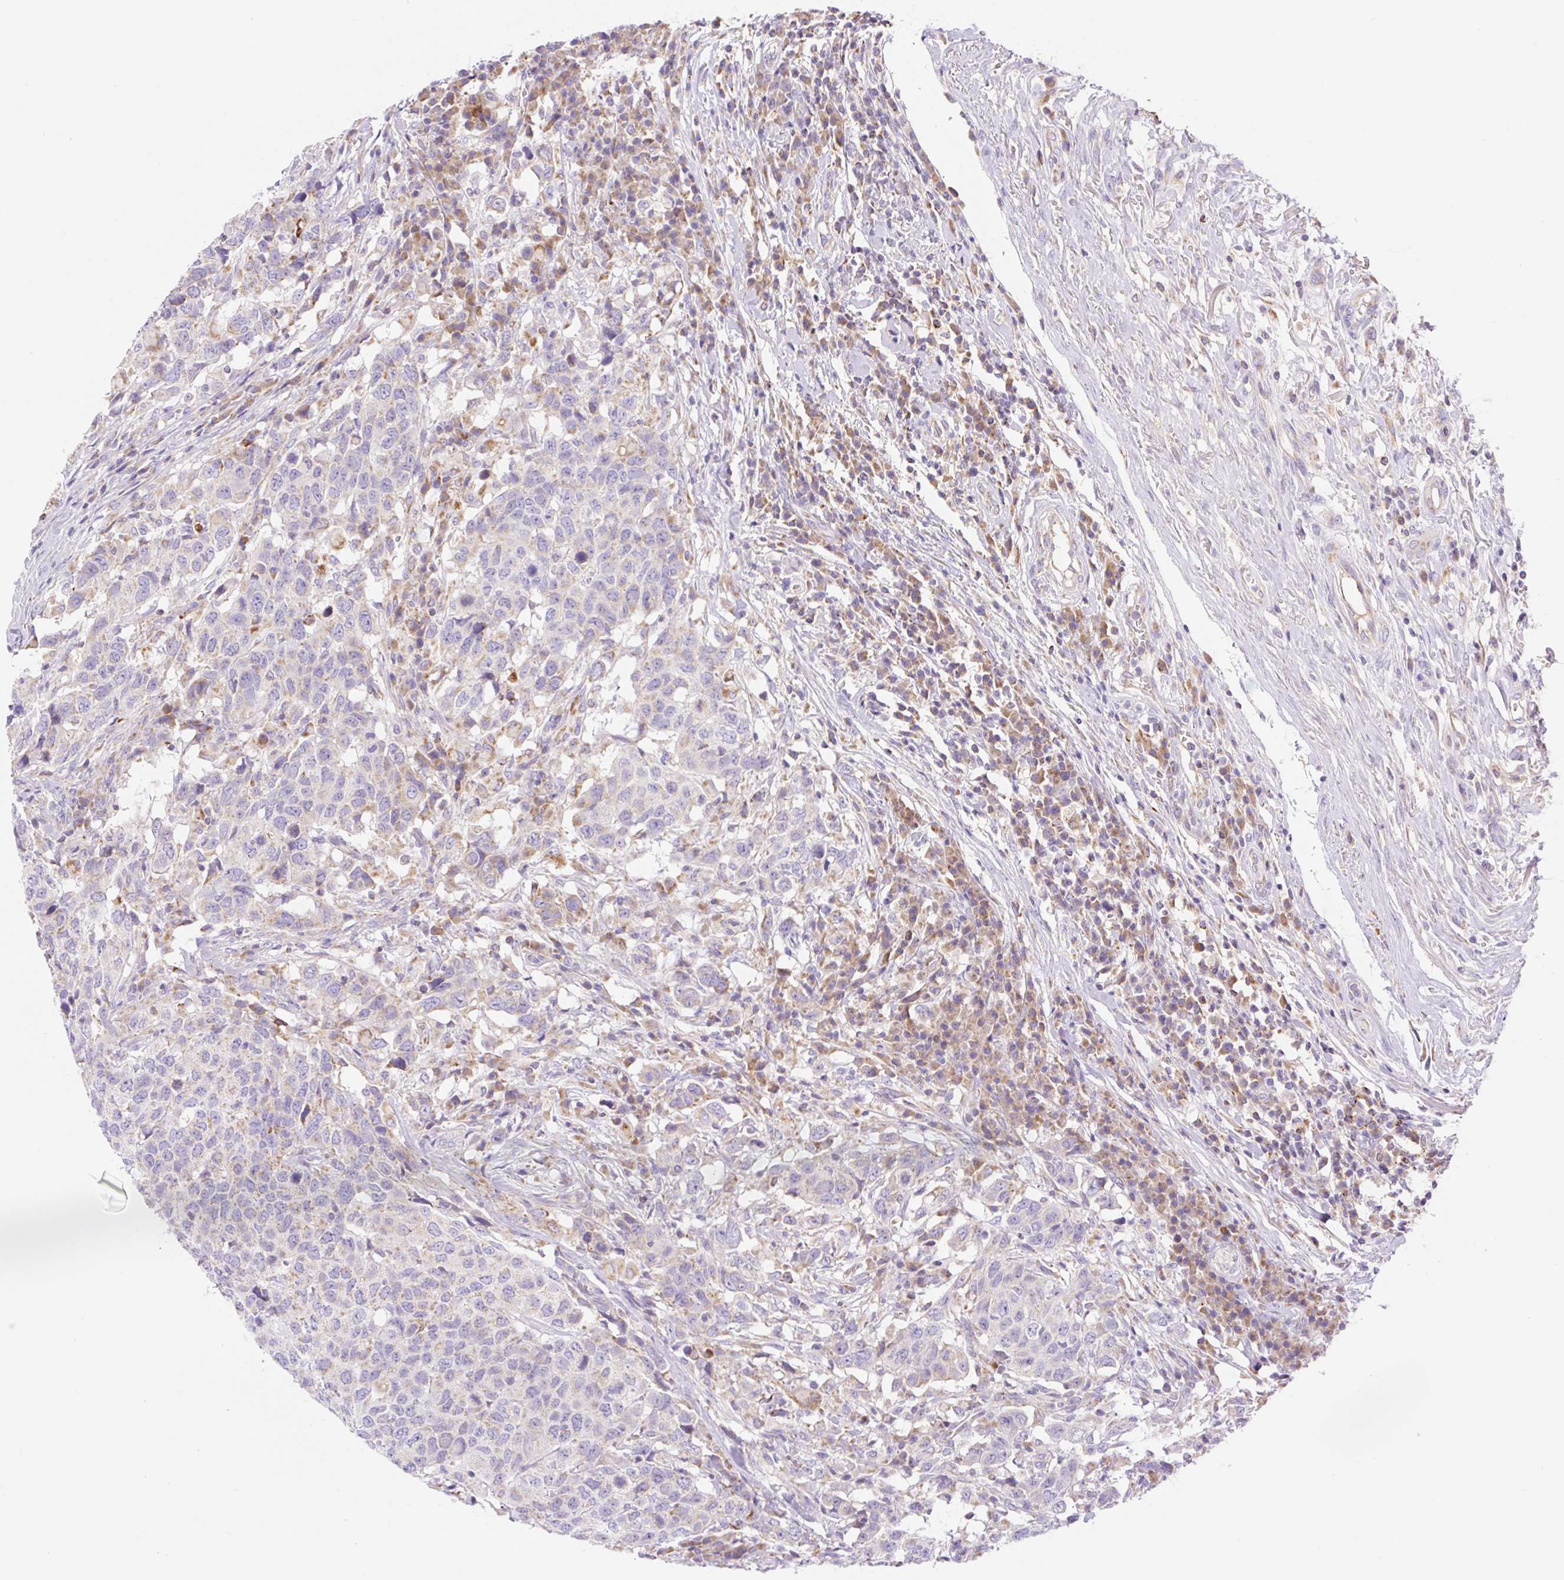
{"staining": {"intensity": "moderate", "quantity": "<25%", "location": "cytoplasmic/membranous"}, "tissue": "head and neck cancer", "cell_type": "Tumor cells", "image_type": "cancer", "snomed": [{"axis": "morphology", "description": "Normal tissue, NOS"}, {"axis": "morphology", "description": "Squamous cell carcinoma, NOS"}, {"axis": "topography", "description": "Skeletal muscle"}, {"axis": "topography", "description": "Vascular tissue"}, {"axis": "topography", "description": "Peripheral nerve tissue"}, {"axis": "topography", "description": "Head-Neck"}], "caption": "A high-resolution histopathology image shows immunohistochemistry (IHC) staining of squamous cell carcinoma (head and neck), which demonstrates moderate cytoplasmic/membranous expression in about <25% of tumor cells. Ihc stains the protein of interest in brown and the nuclei are stained blue.", "gene": "ETNK2", "patient": {"sex": "male", "age": 66}}